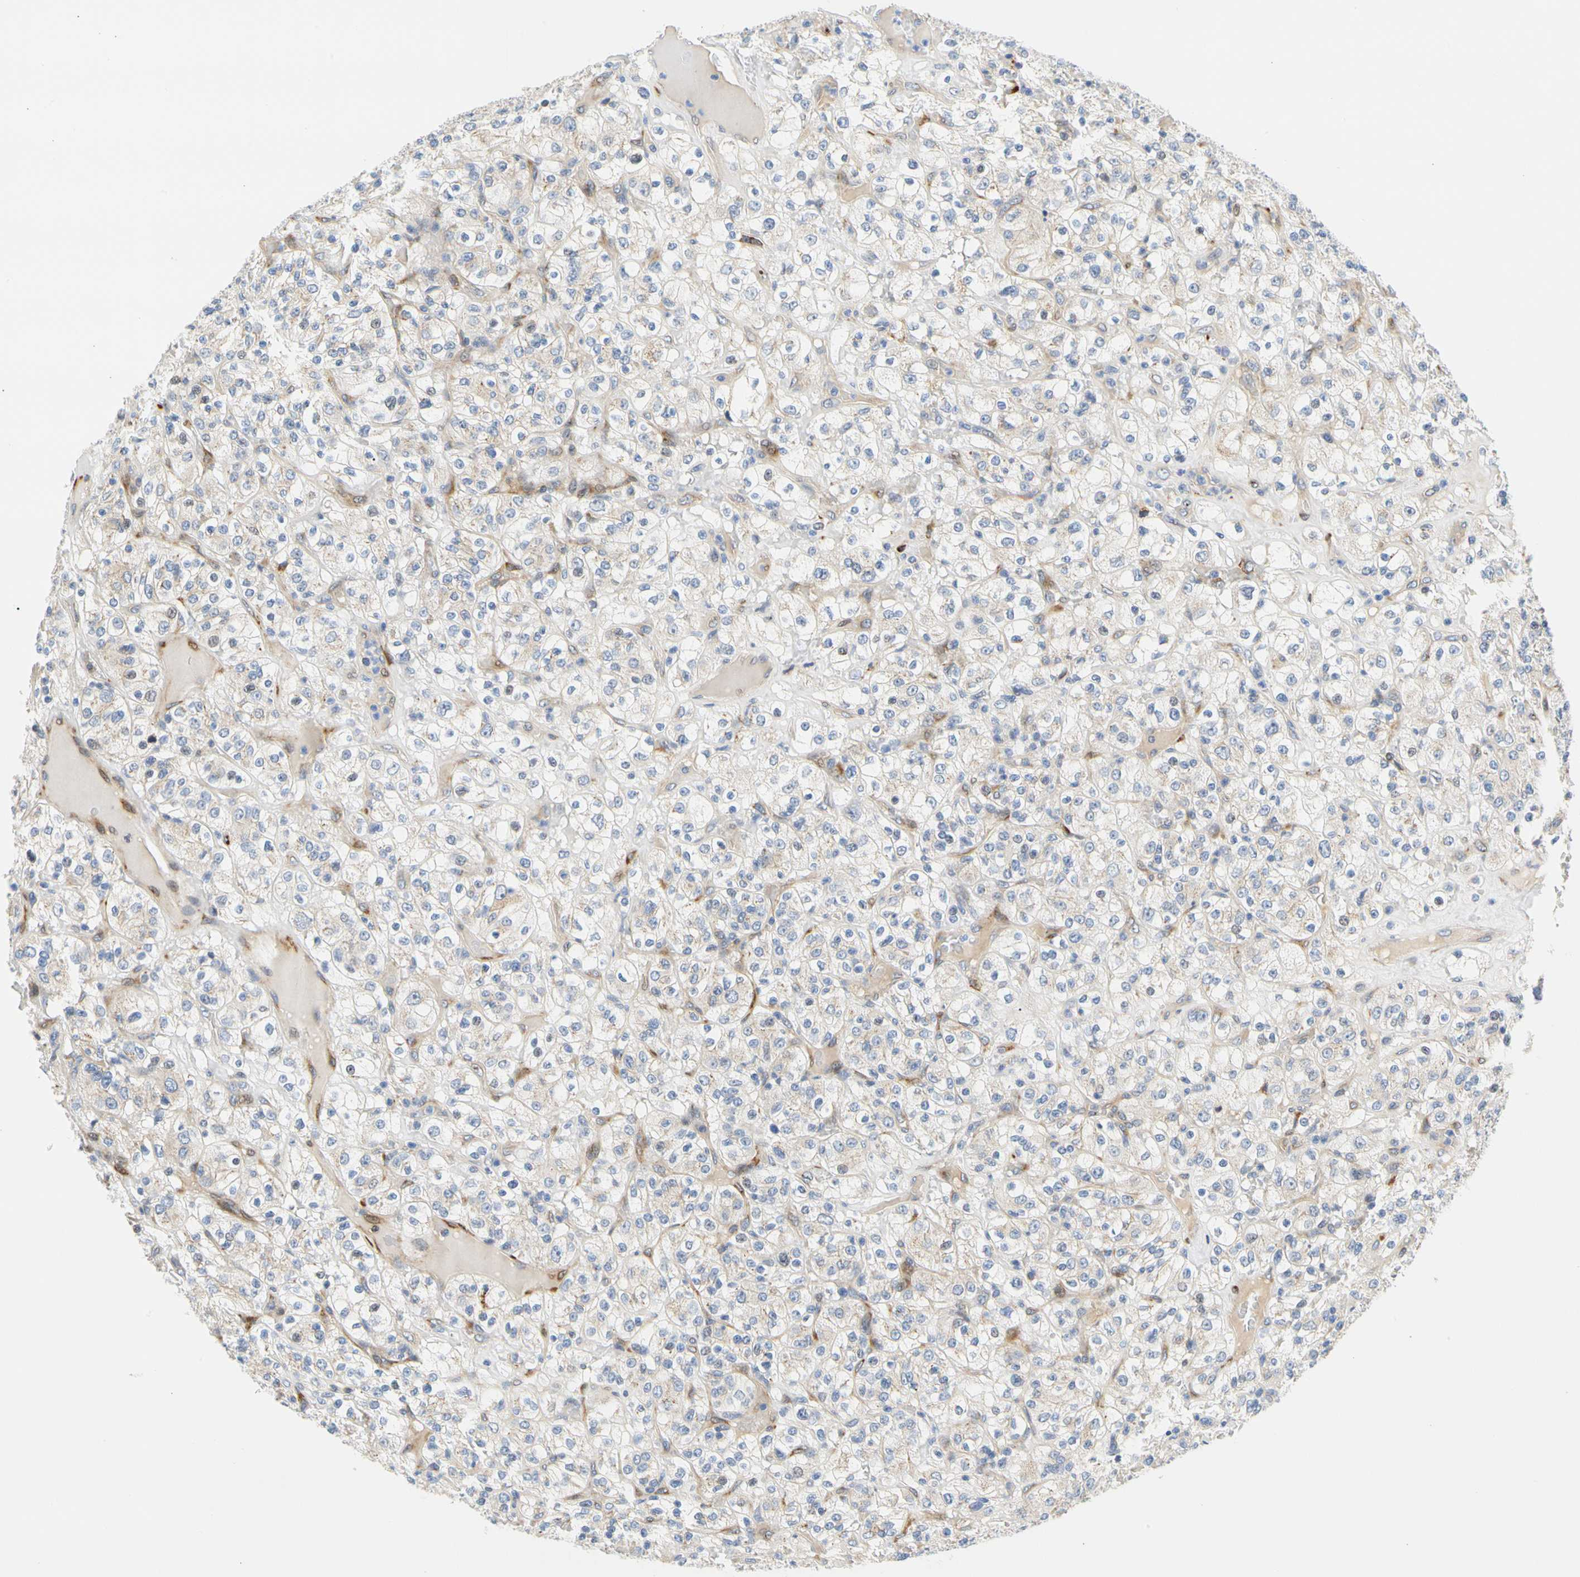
{"staining": {"intensity": "negative", "quantity": "none", "location": "none"}, "tissue": "renal cancer", "cell_type": "Tumor cells", "image_type": "cancer", "snomed": [{"axis": "morphology", "description": "Normal tissue, NOS"}, {"axis": "morphology", "description": "Adenocarcinoma, NOS"}, {"axis": "topography", "description": "Kidney"}], "caption": "A histopathology image of human renal cancer is negative for staining in tumor cells. Nuclei are stained in blue.", "gene": "ZNF236", "patient": {"sex": "female", "age": 72}}